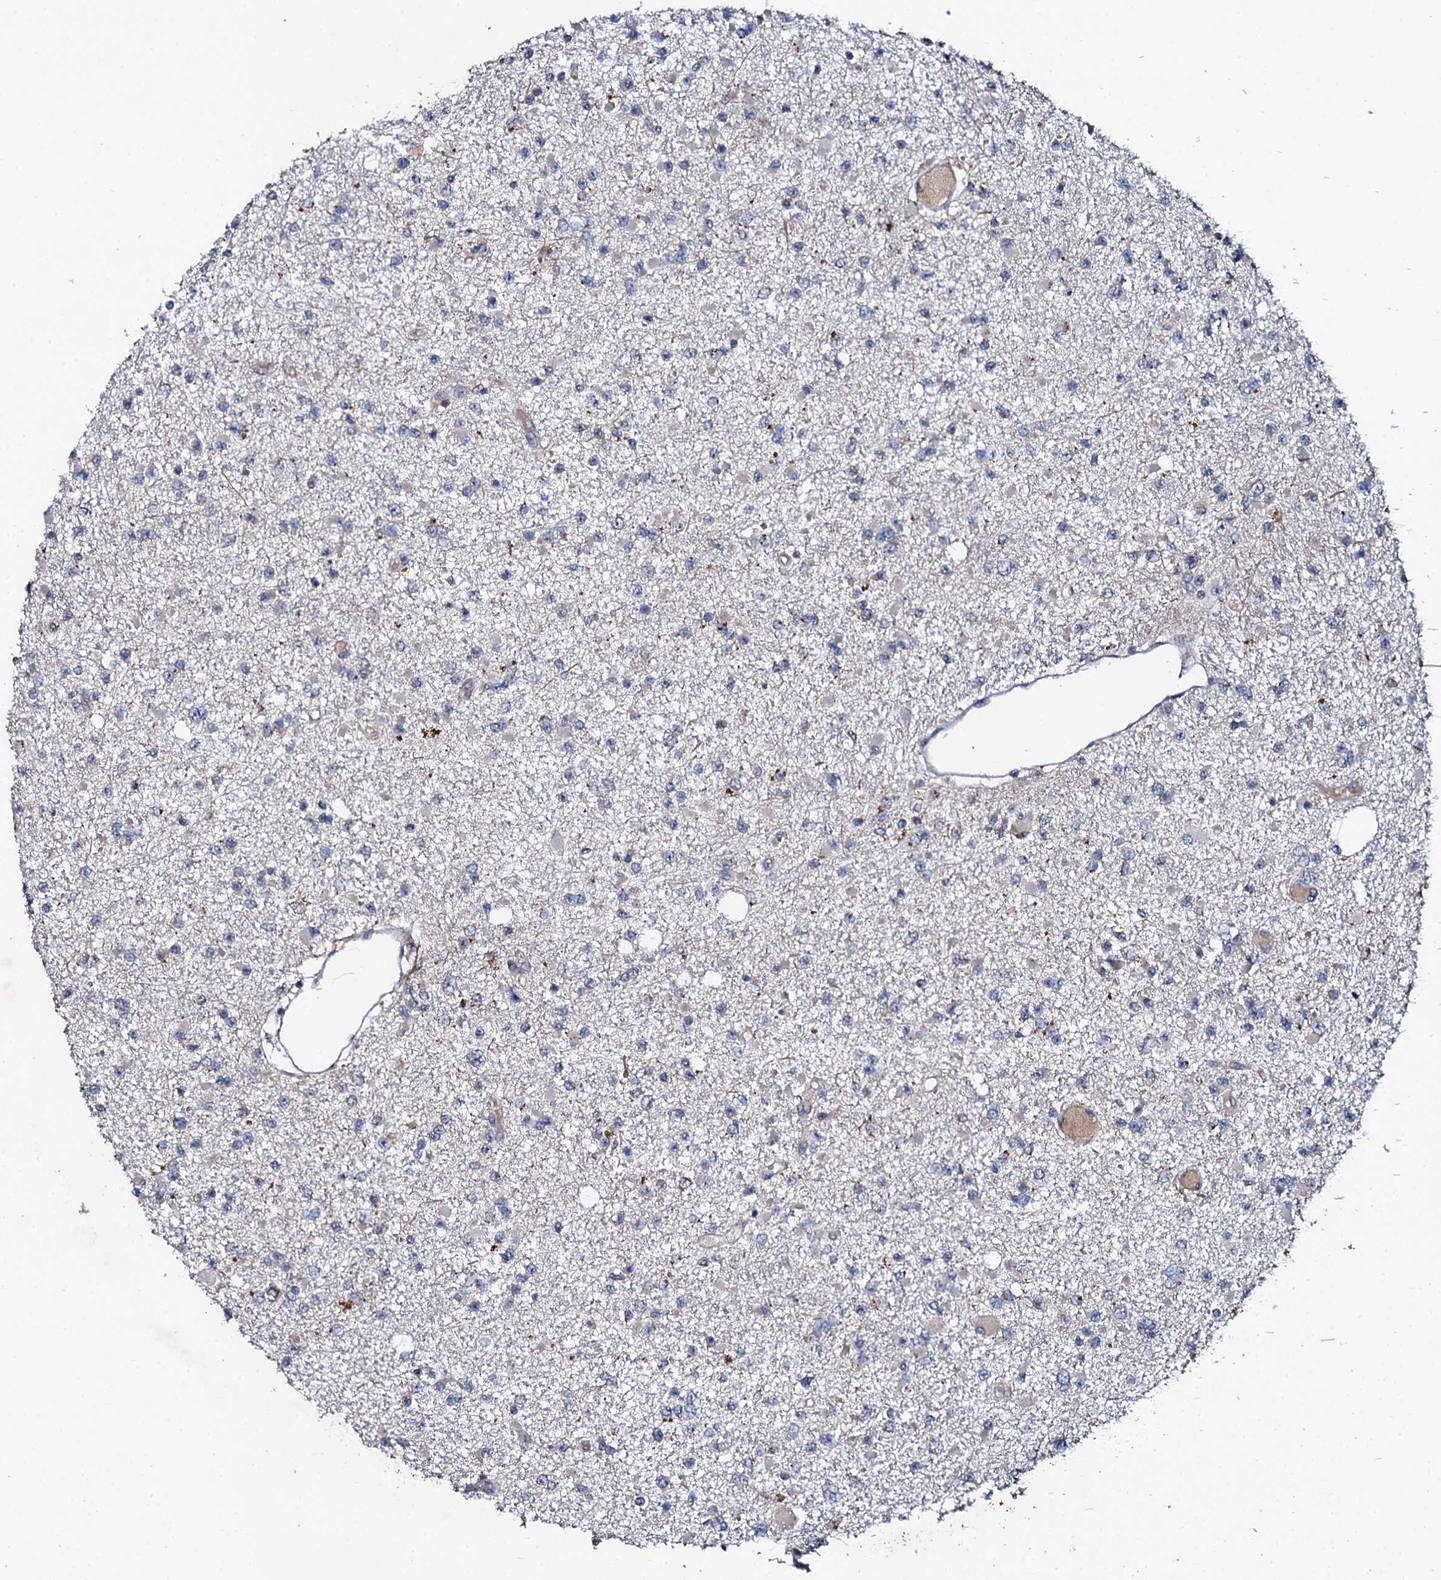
{"staining": {"intensity": "negative", "quantity": "none", "location": "none"}, "tissue": "glioma", "cell_type": "Tumor cells", "image_type": "cancer", "snomed": [{"axis": "morphology", "description": "Glioma, malignant, Low grade"}, {"axis": "topography", "description": "Brain"}], "caption": "Photomicrograph shows no protein positivity in tumor cells of glioma tissue.", "gene": "FAM111A", "patient": {"sex": "female", "age": 22}}